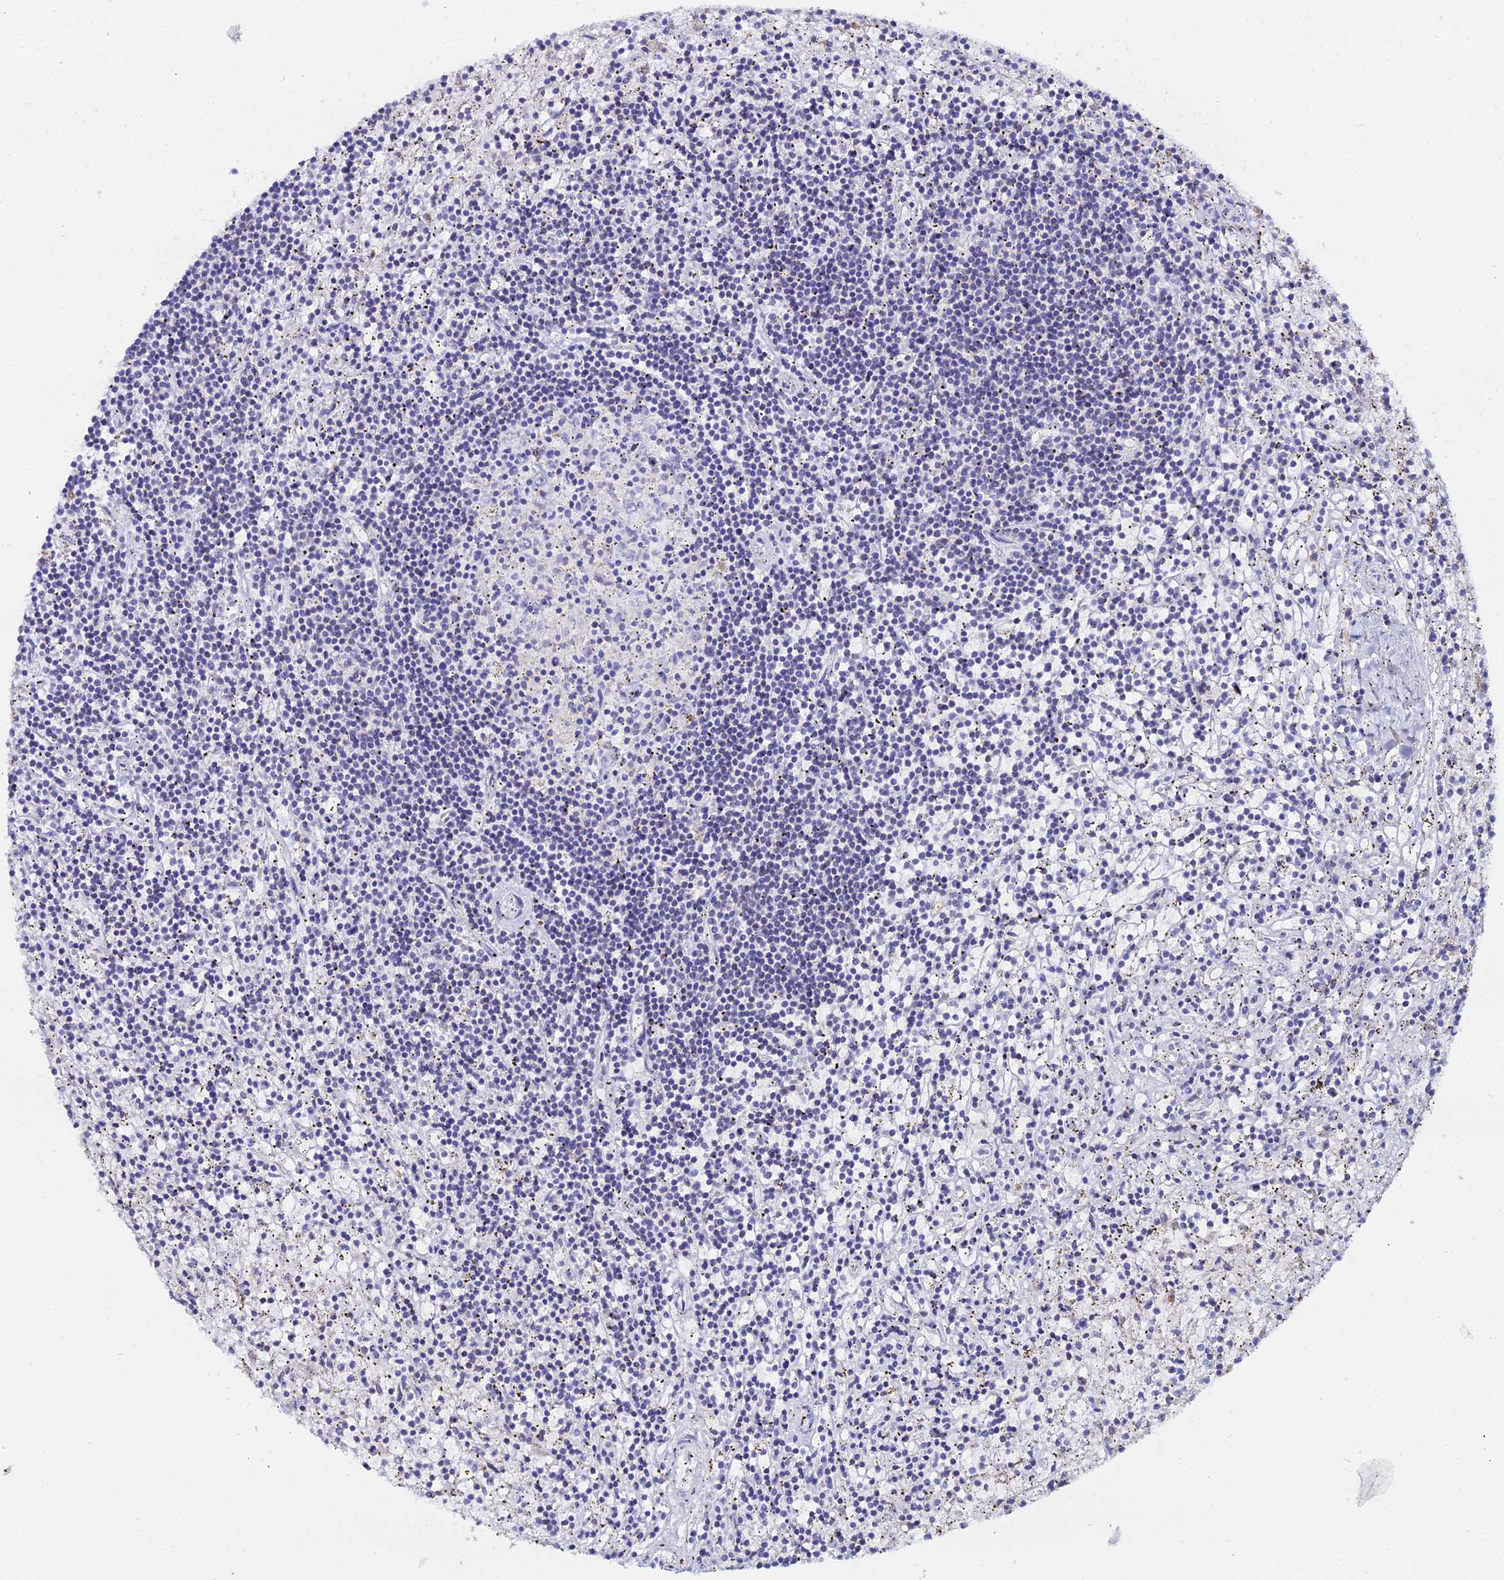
{"staining": {"intensity": "negative", "quantity": "none", "location": "none"}, "tissue": "lymphoma", "cell_type": "Tumor cells", "image_type": "cancer", "snomed": [{"axis": "morphology", "description": "Malignant lymphoma, non-Hodgkin's type, Low grade"}, {"axis": "topography", "description": "Spleen"}], "caption": "Immunohistochemistry (IHC) micrograph of neoplastic tissue: human malignant lymphoma, non-Hodgkin's type (low-grade) stained with DAB shows no significant protein positivity in tumor cells.", "gene": "DHX34", "patient": {"sex": "male", "age": 76}}